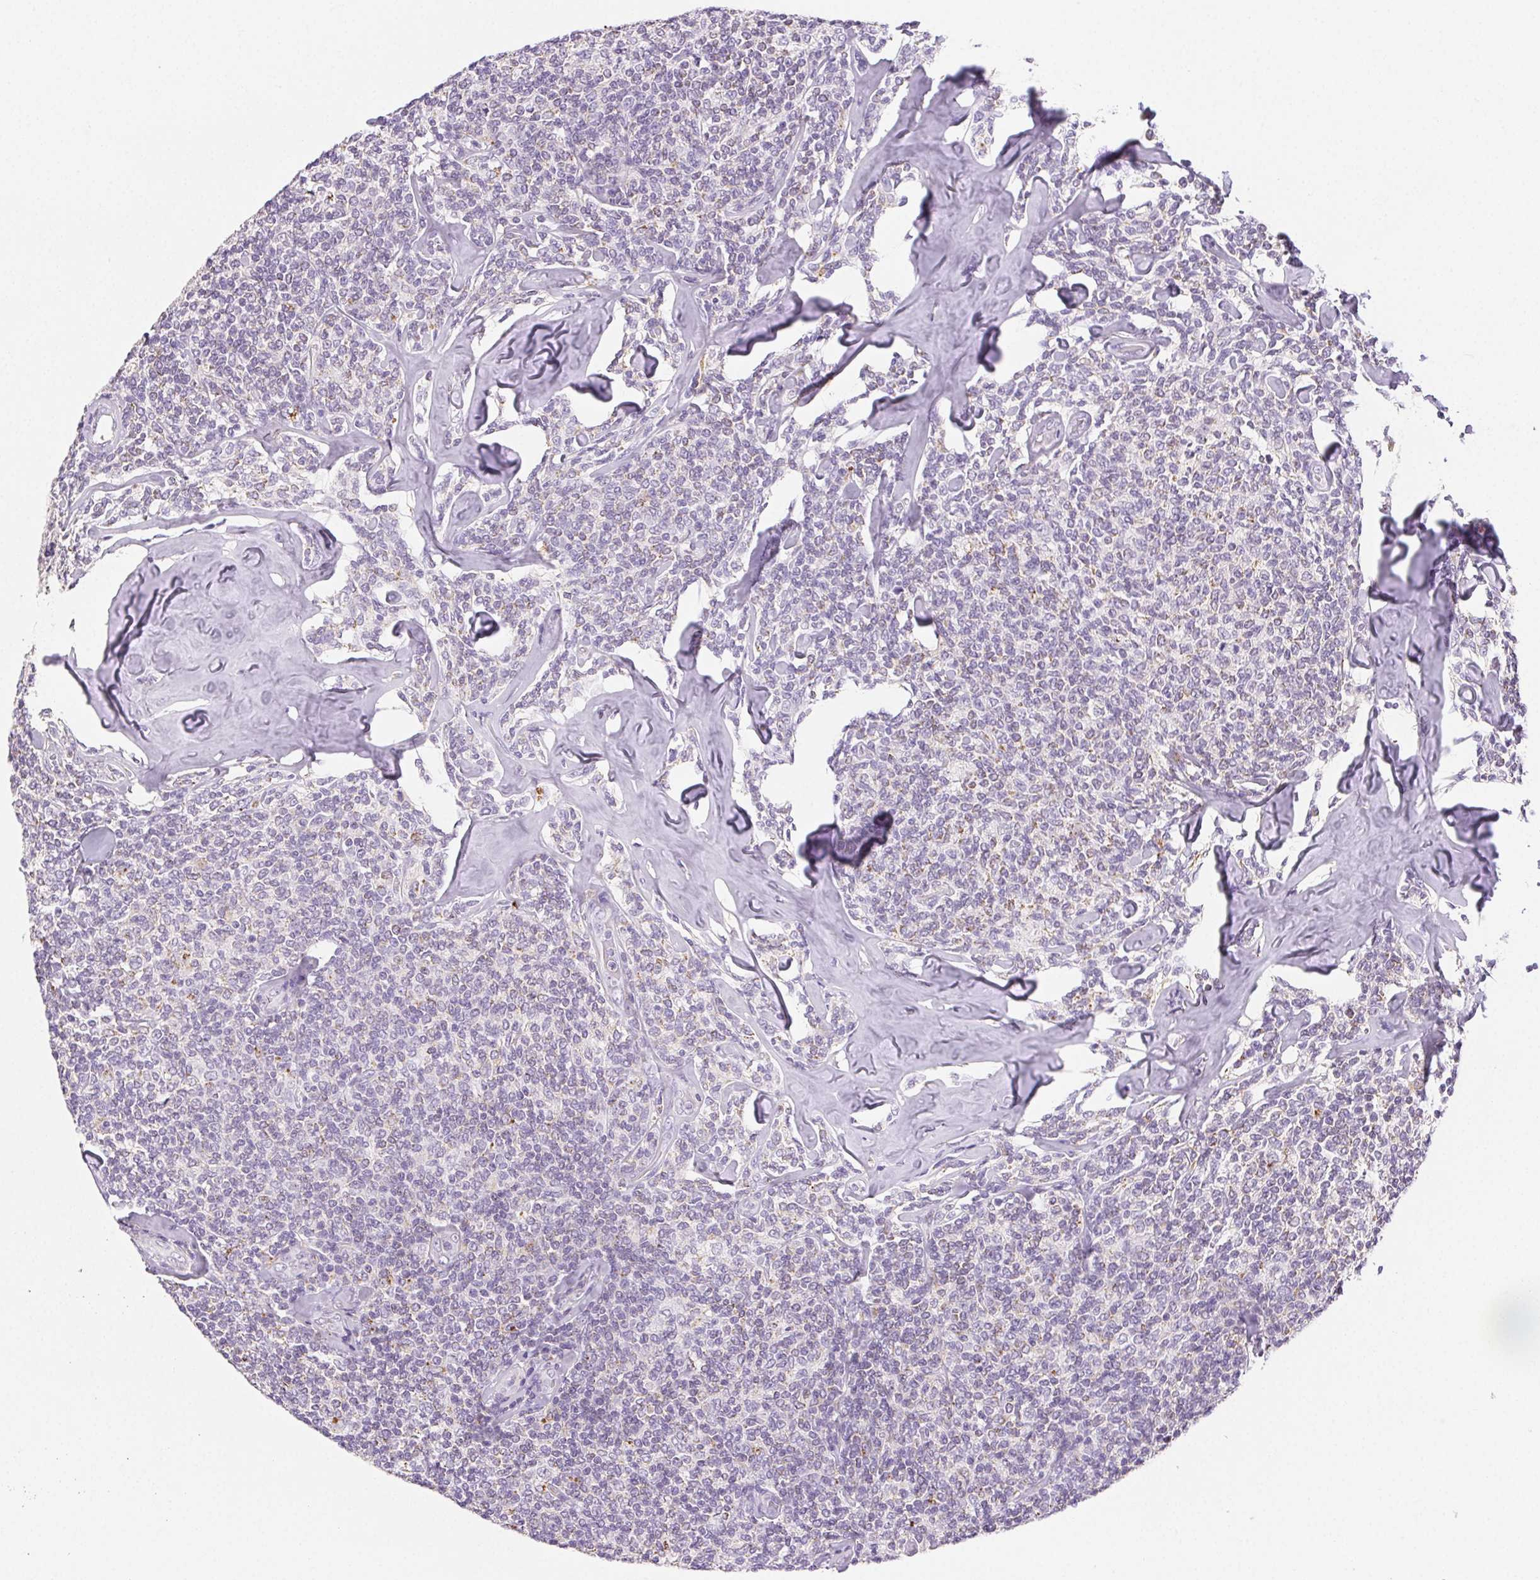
{"staining": {"intensity": "negative", "quantity": "none", "location": "none"}, "tissue": "lymphoma", "cell_type": "Tumor cells", "image_type": "cancer", "snomed": [{"axis": "morphology", "description": "Malignant lymphoma, non-Hodgkin's type, Low grade"}, {"axis": "topography", "description": "Lymph node"}], "caption": "Protein analysis of malignant lymphoma, non-Hodgkin's type (low-grade) shows no significant positivity in tumor cells.", "gene": "LIPA", "patient": {"sex": "female", "age": 56}}